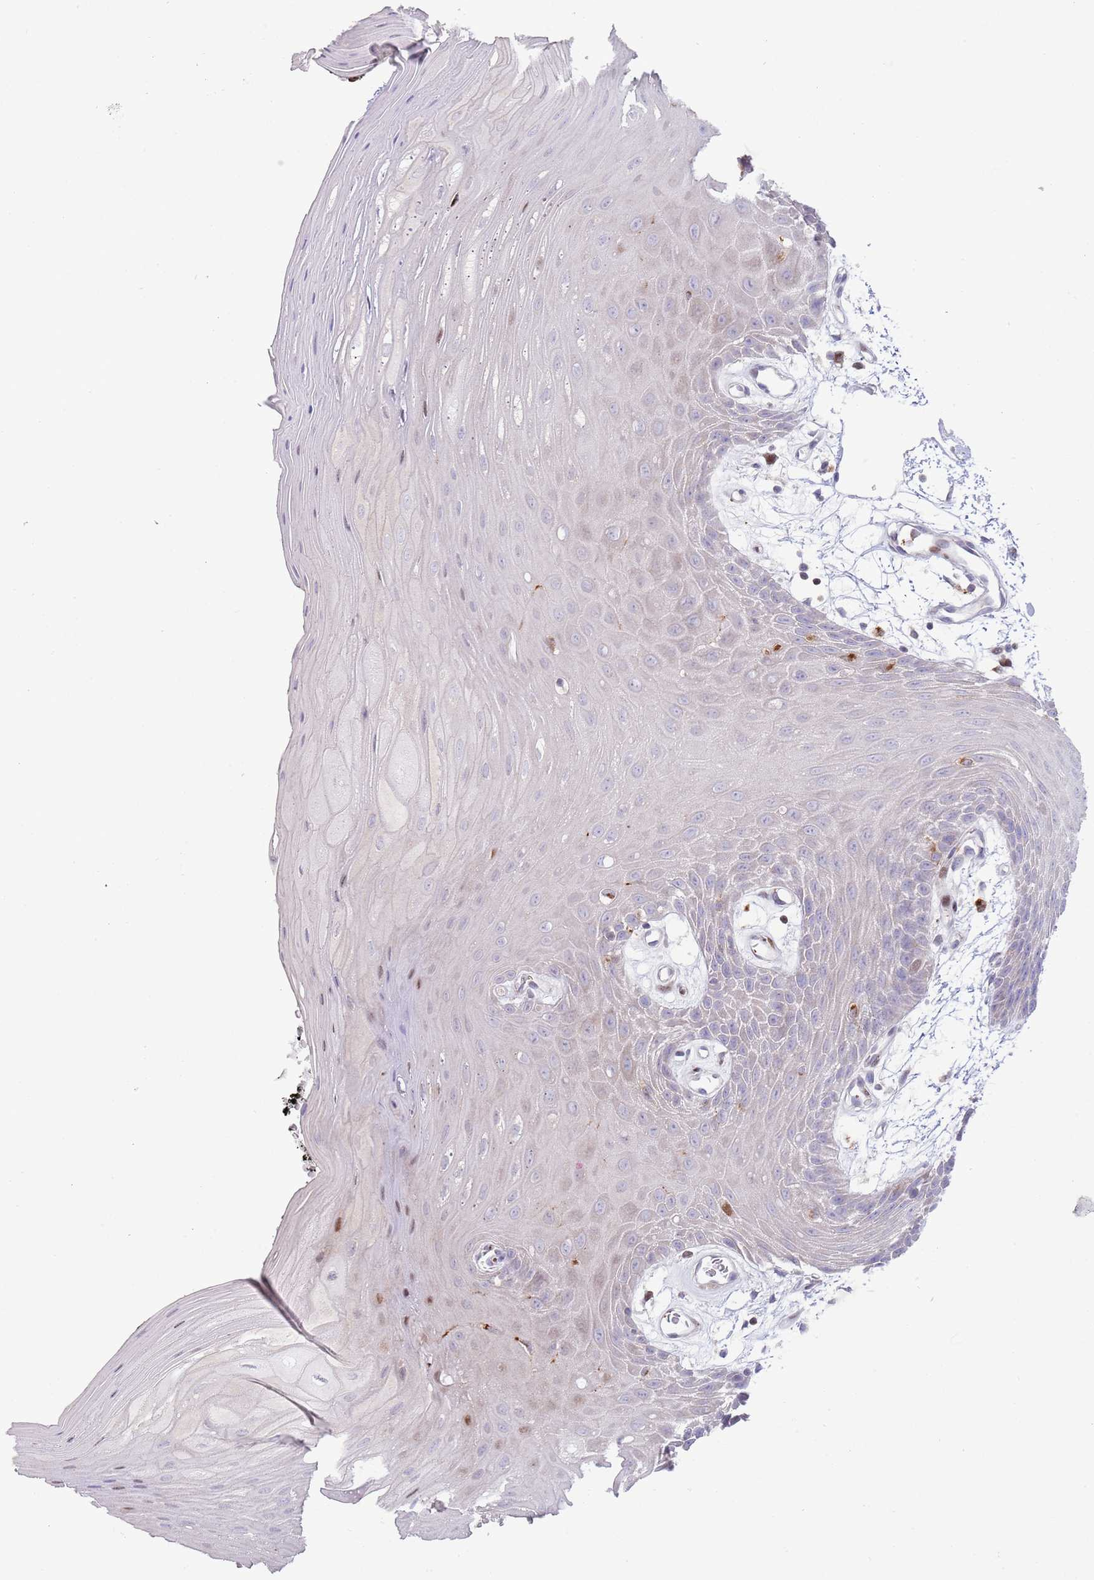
{"staining": {"intensity": "moderate", "quantity": "<25%", "location": "nuclear"}, "tissue": "oral mucosa", "cell_type": "Squamous epithelial cells", "image_type": "normal", "snomed": [{"axis": "morphology", "description": "Normal tissue, NOS"}, {"axis": "topography", "description": "Oral tissue"}, {"axis": "topography", "description": "Tounge, NOS"}], "caption": "Immunohistochemical staining of normal oral mucosa displays <25% levels of moderate nuclear protein expression in approximately <25% of squamous epithelial cells.", "gene": "ANO8", "patient": {"sex": "female", "age": 59}}